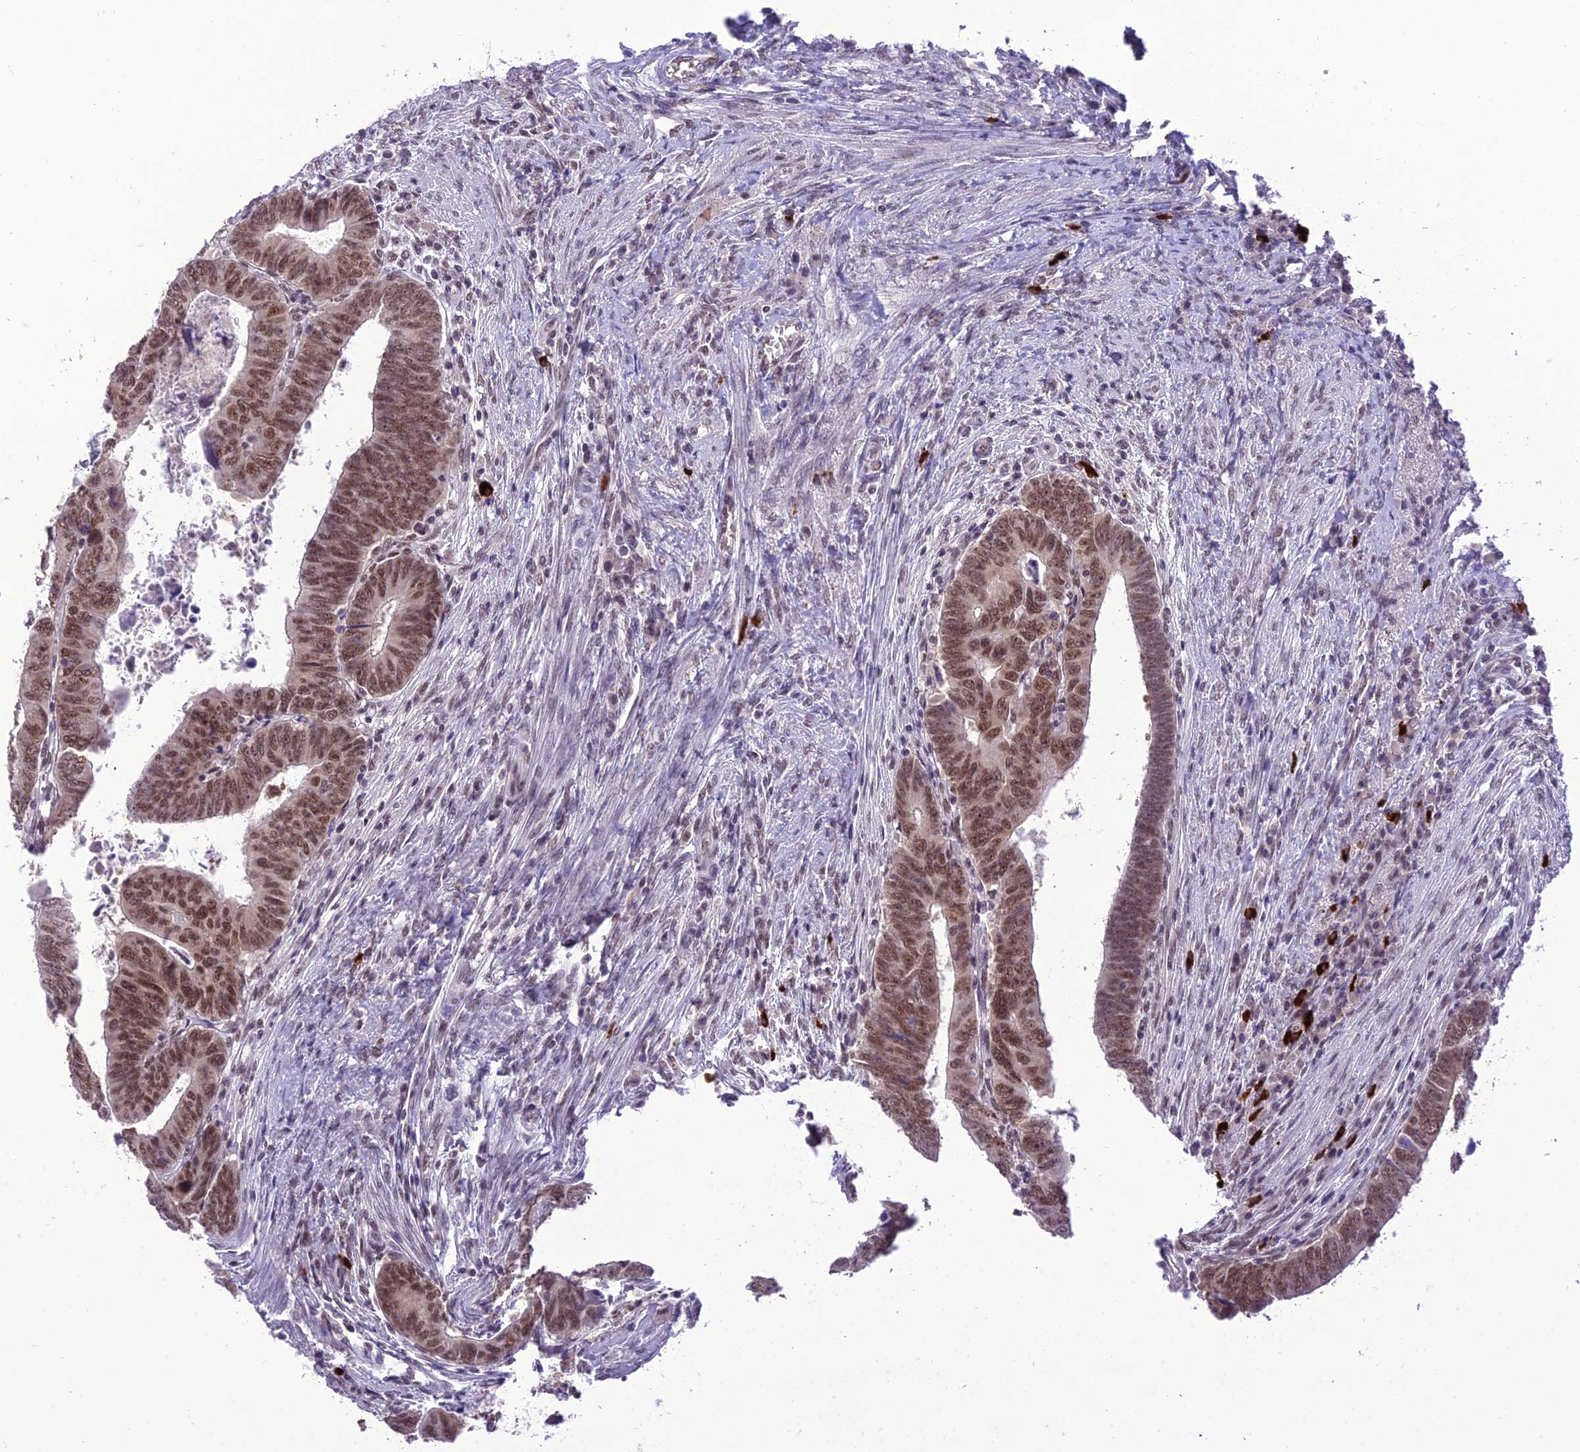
{"staining": {"intensity": "moderate", "quantity": ">75%", "location": "nuclear"}, "tissue": "colorectal cancer", "cell_type": "Tumor cells", "image_type": "cancer", "snomed": [{"axis": "morphology", "description": "Normal tissue, NOS"}, {"axis": "morphology", "description": "Adenocarcinoma, NOS"}, {"axis": "topography", "description": "Rectum"}], "caption": "Moderate nuclear positivity for a protein is present in approximately >75% of tumor cells of adenocarcinoma (colorectal) using IHC.", "gene": "SH3RF3", "patient": {"sex": "female", "age": 65}}